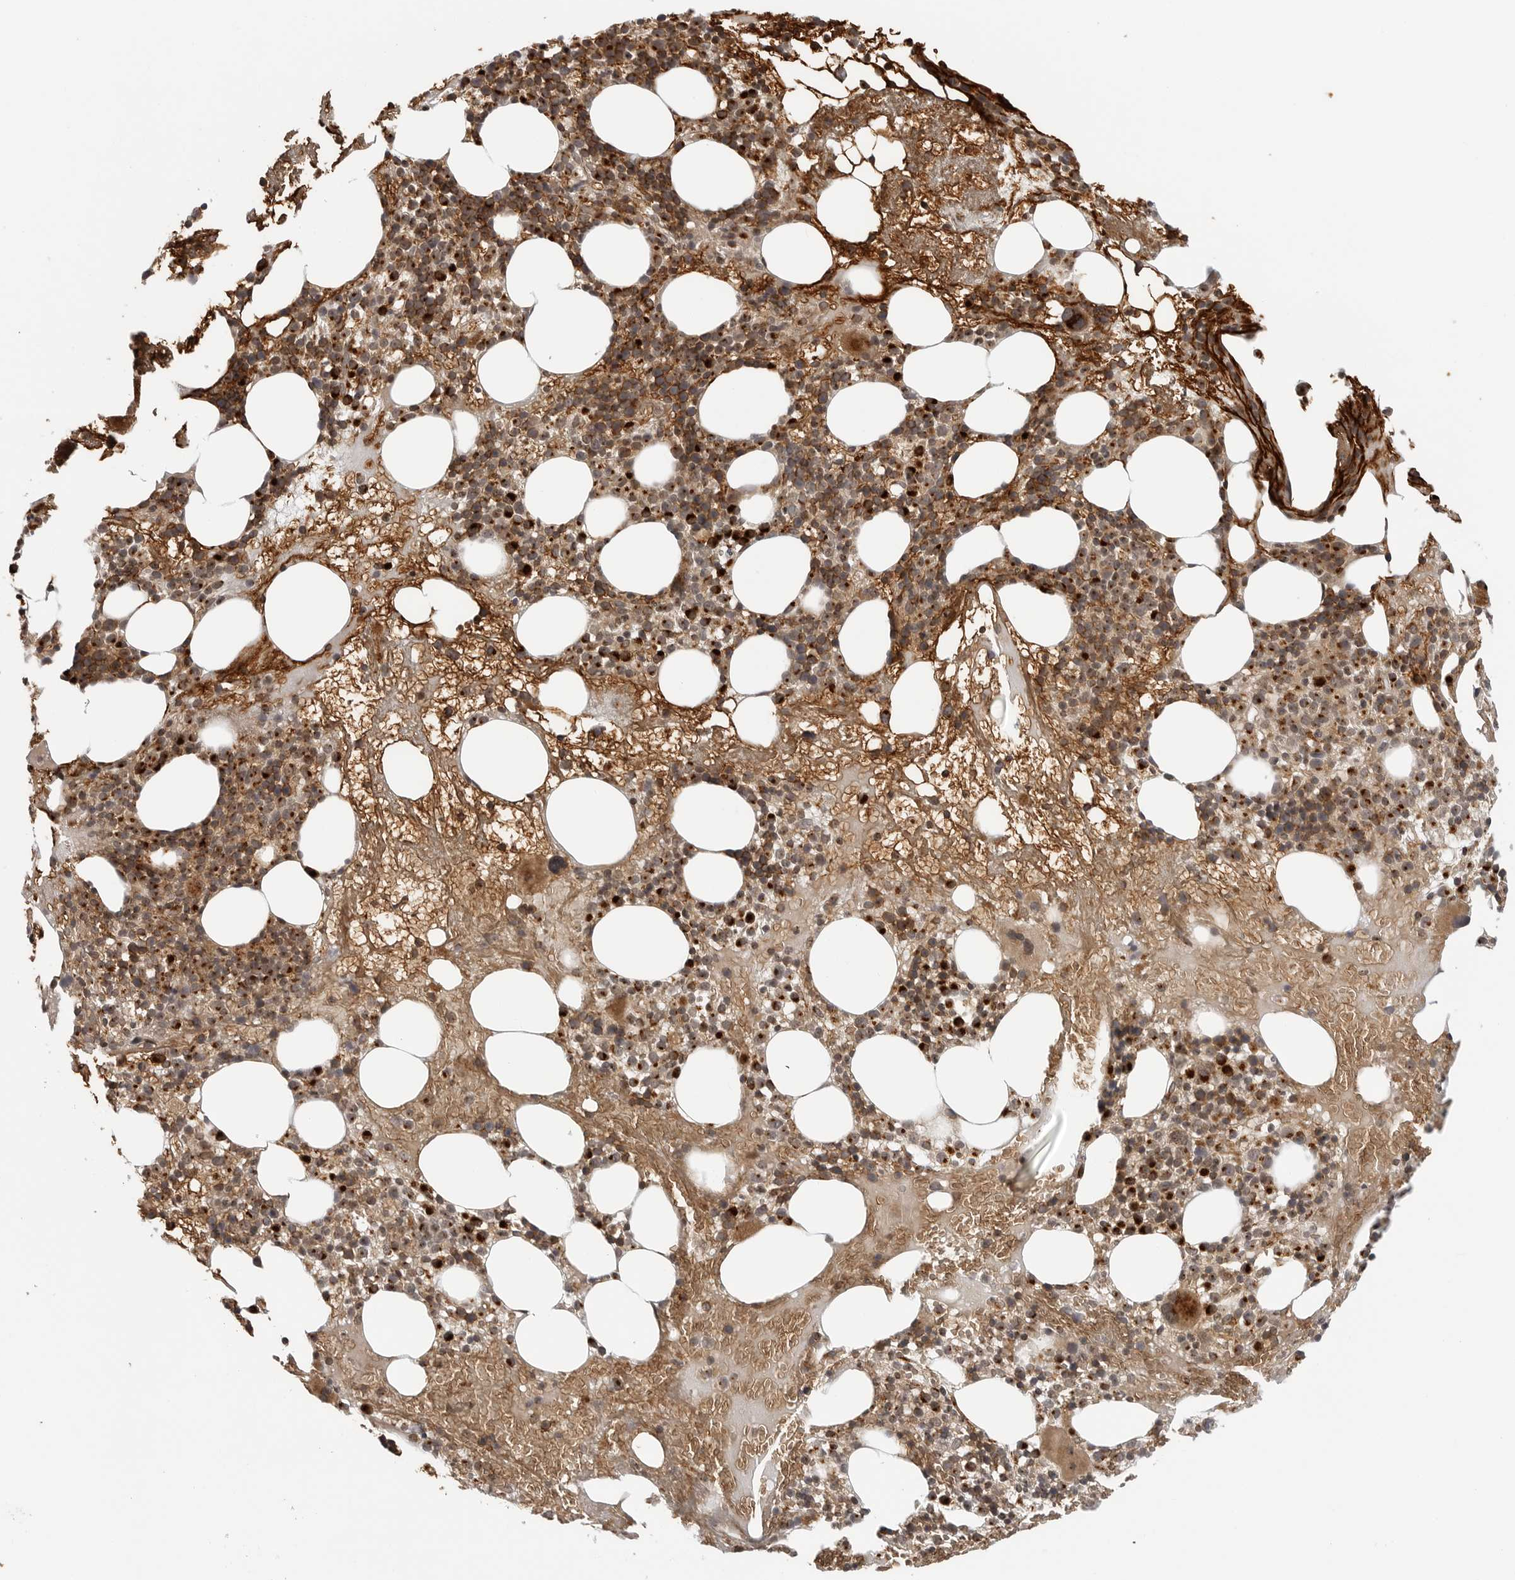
{"staining": {"intensity": "strong", "quantity": ">75%", "location": "cytoplasmic/membranous"}, "tissue": "bone marrow", "cell_type": "Hematopoietic cells", "image_type": "normal", "snomed": [{"axis": "morphology", "description": "Normal tissue, NOS"}, {"axis": "morphology", "description": "Inflammation, NOS"}, {"axis": "topography", "description": "Bone marrow"}], "caption": "A high amount of strong cytoplasmic/membranous expression is appreciated in about >75% of hematopoietic cells in benign bone marrow.", "gene": "COPA", "patient": {"sex": "female", "age": 77}}